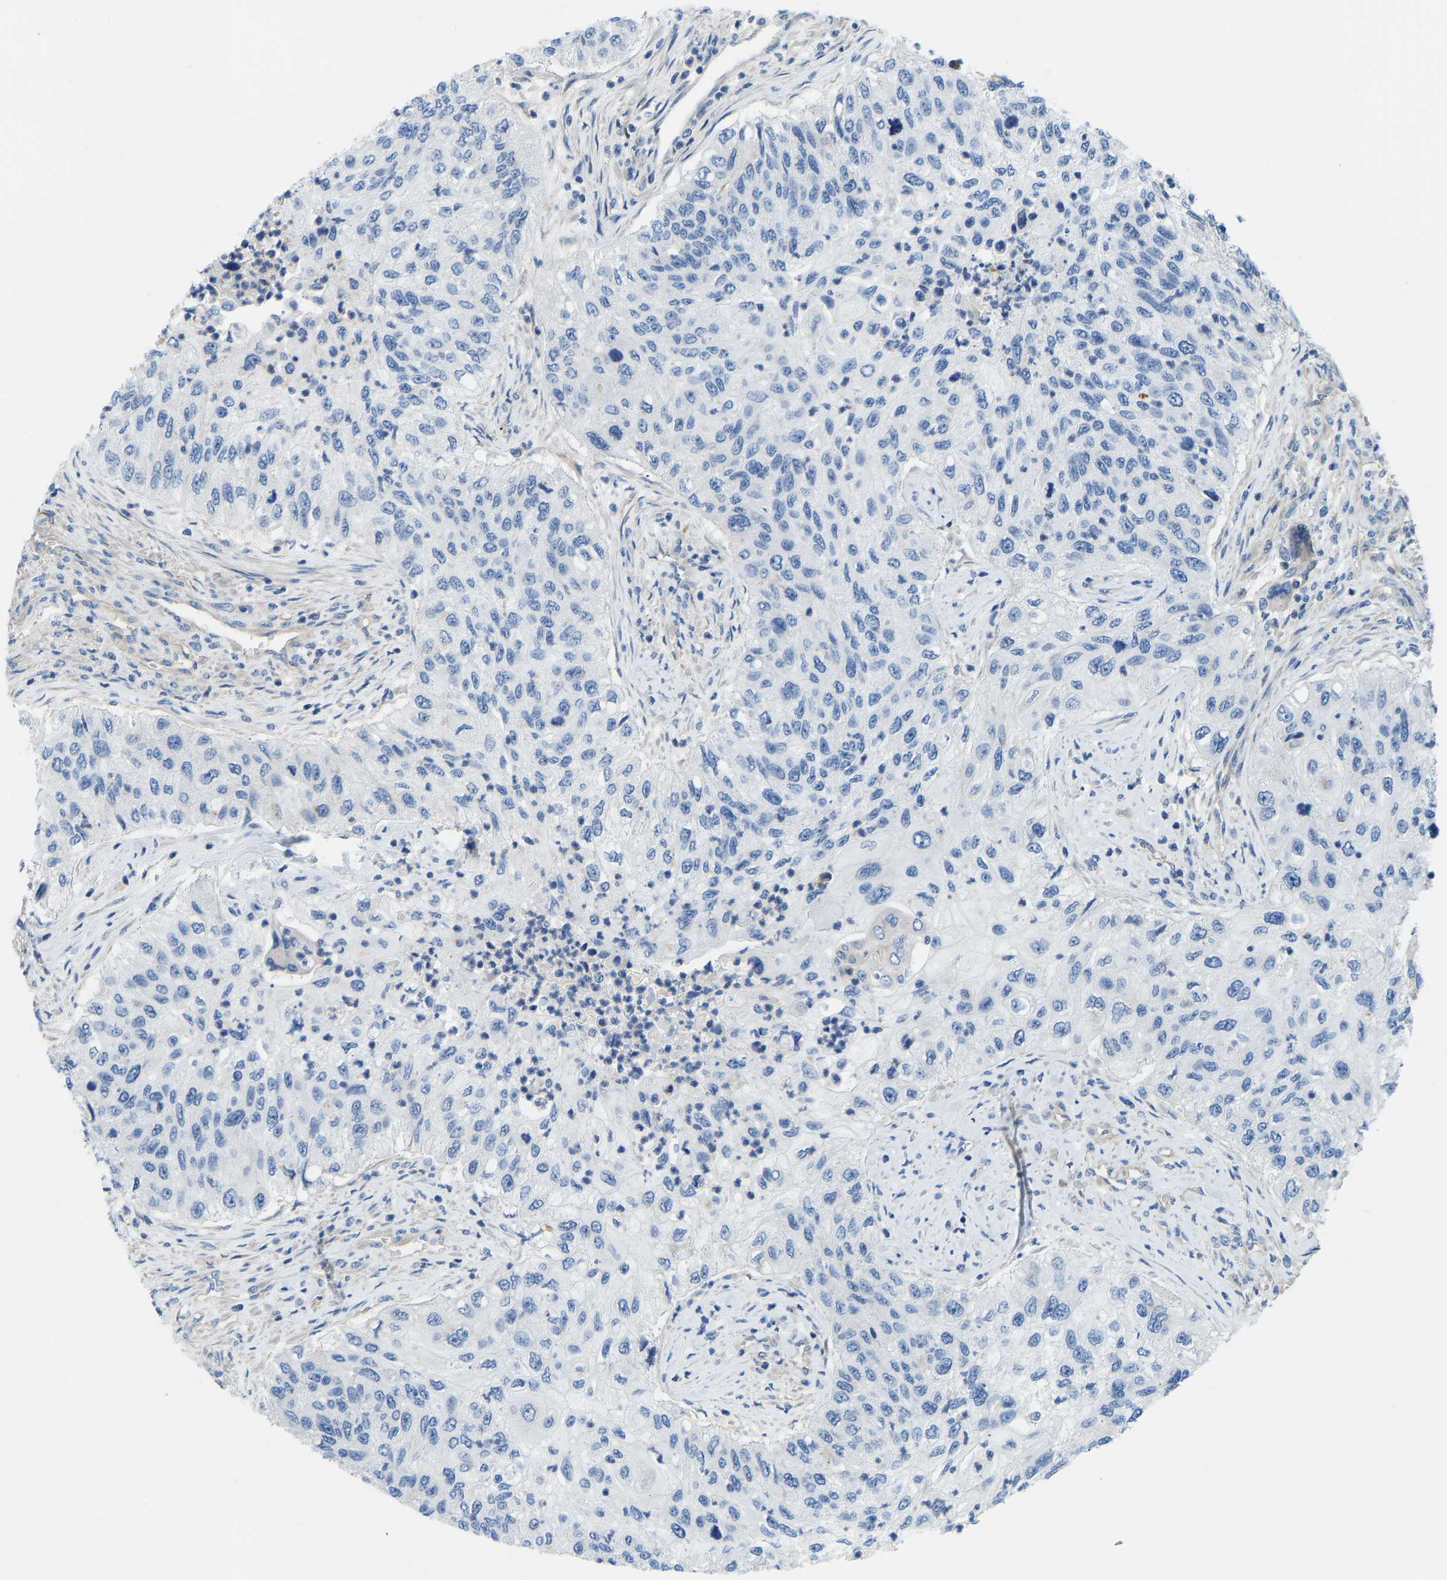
{"staining": {"intensity": "negative", "quantity": "none", "location": "none"}, "tissue": "urothelial cancer", "cell_type": "Tumor cells", "image_type": "cancer", "snomed": [{"axis": "morphology", "description": "Urothelial carcinoma, High grade"}, {"axis": "topography", "description": "Urinary bladder"}], "caption": "Immunohistochemistry (IHC) of urothelial cancer exhibits no expression in tumor cells.", "gene": "CHAD", "patient": {"sex": "female", "age": 60}}